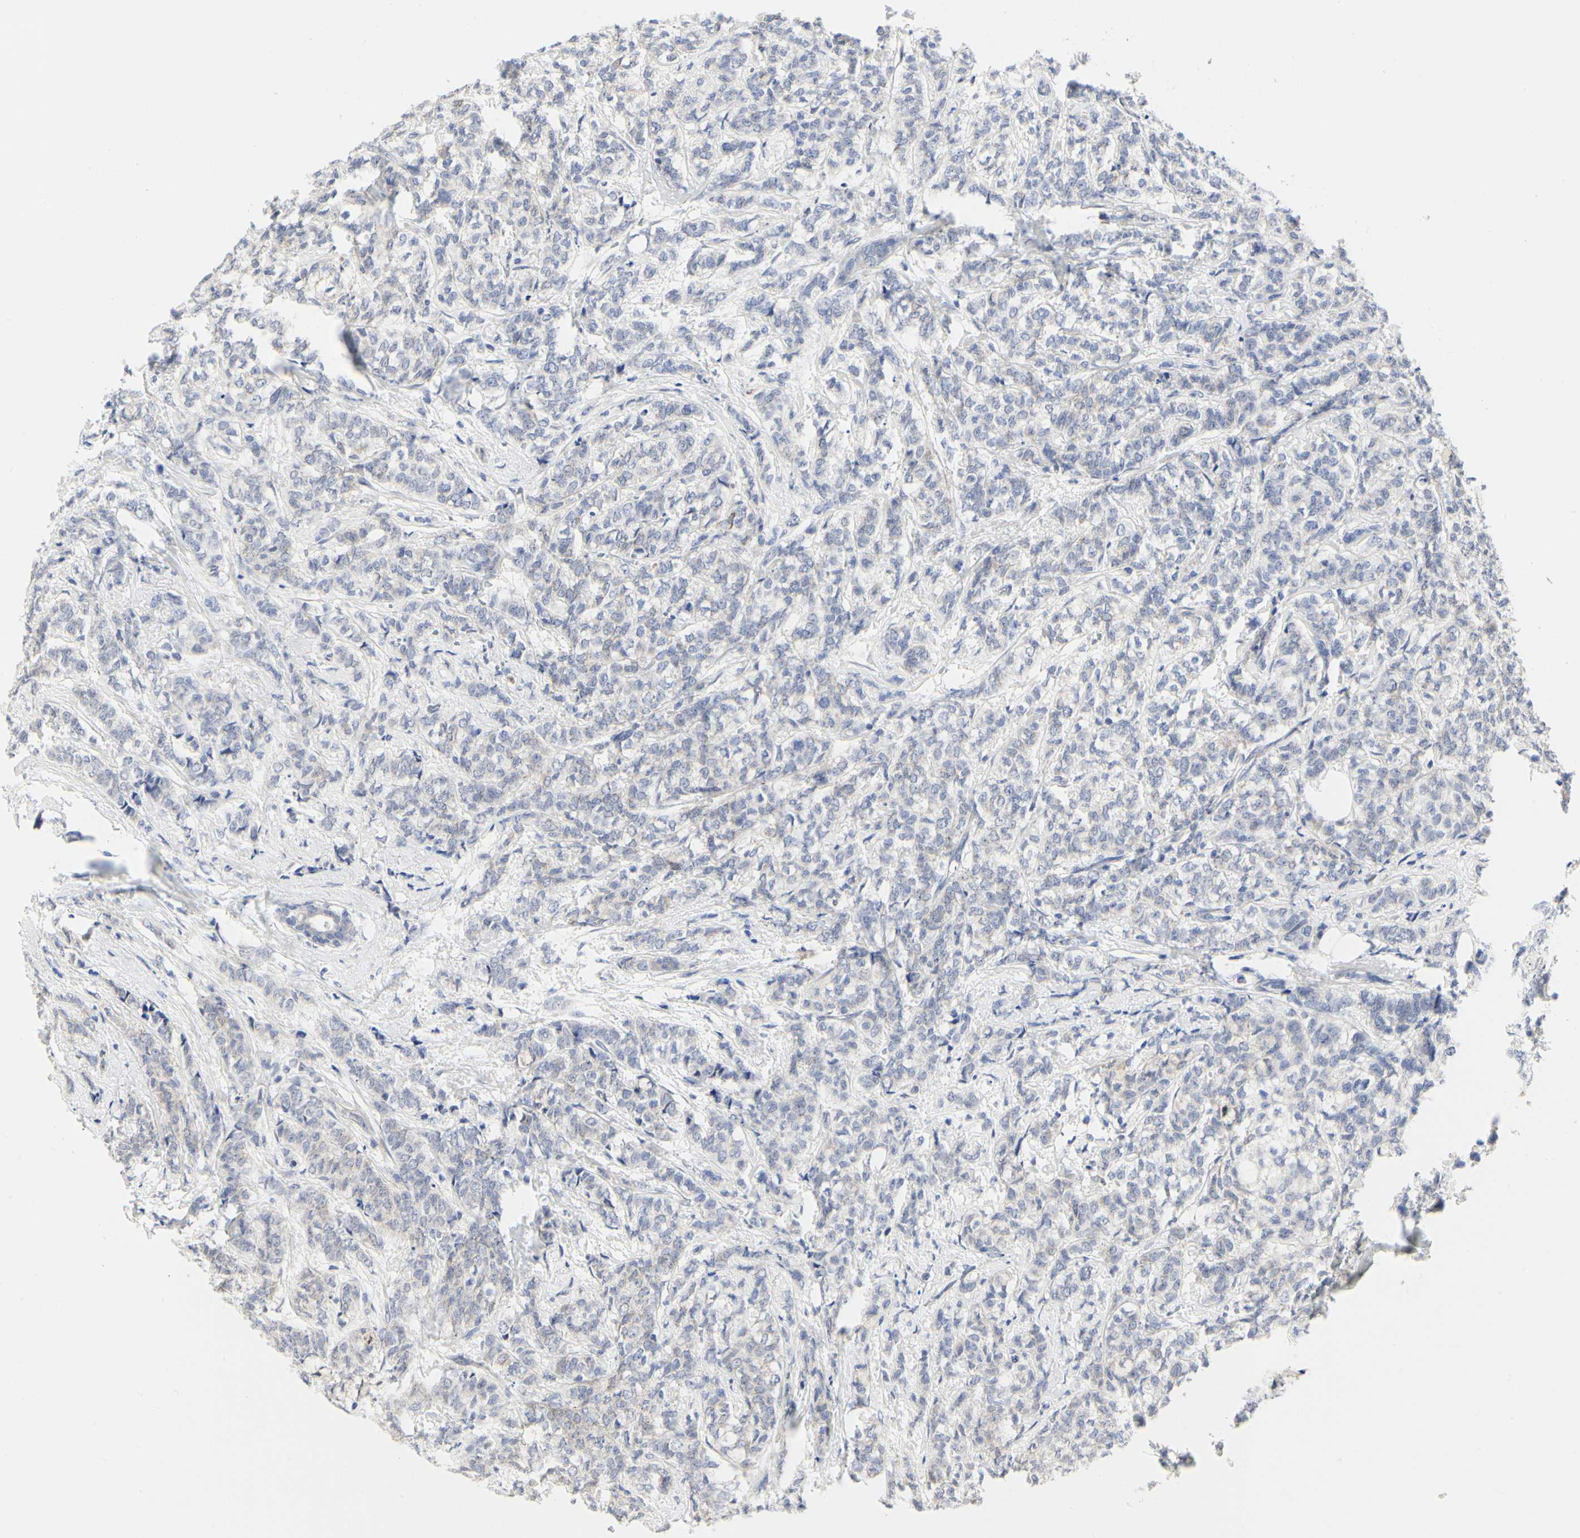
{"staining": {"intensity": "weak", "quantity": "25%-75%", "location": "cytoplasmic/membranous"}, "tissue": "breast cancer", "cell_type": "Tumor cells", "image_type": "cancer", "snomed": [{"axis": "morphology", "description": "Lobular carcinoma"}, {"axis": "topography", "description": "Breast"}], "caption": "Protein expression analysis of lobular carcinoma (breast) shows weak cytoplasmic/membranous positivity in approximately 25%-75% of tumor cells. (Stains: DAB in brown, nuclei in blue, Microscopy: brightfield microscopy at high magnification).", "gene": "SHANK2", "patient": {"sex": "female", "age": 60}}